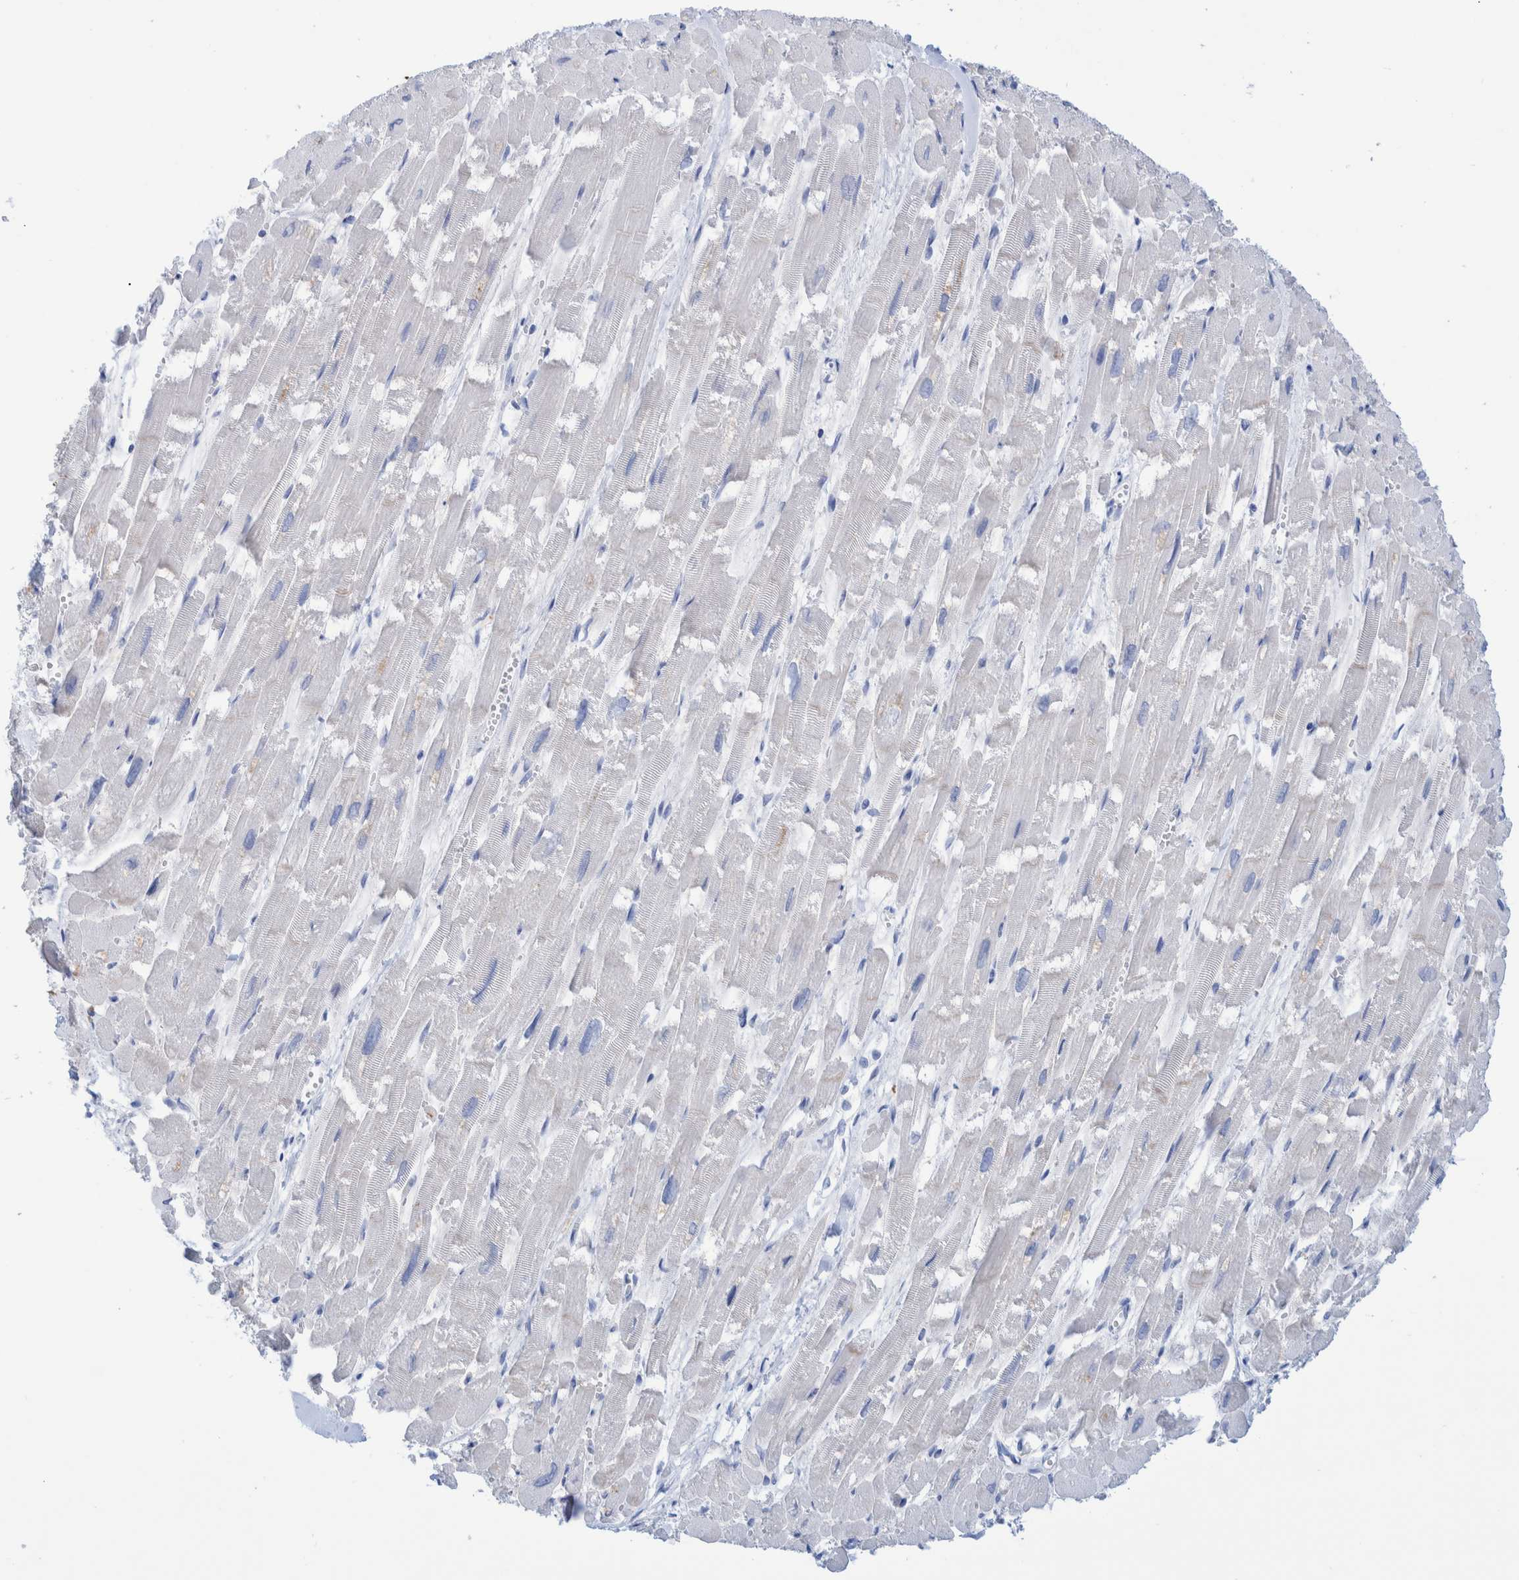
{"staining": {"intensity": "negative", "quantity": "none", "location": "none"}, "tissue": "heart muscle", "cell_type": "Cardiomyocytes", "image_type": "normal", "snomed": [{"axis": "morphology", "description": "Normal tissue, NOS"}, {"axis": "topography", "description": "Heart"}], "caption": "Immunohistochemistry (IHC) of normal heart muscle reveals no expression in cardiomyocytes. (DAB immunohistochemistry visualized using brightfield microscopy, high magnification).", "gene": "PERP", "patient": {"sex": "male", "age": 54}}